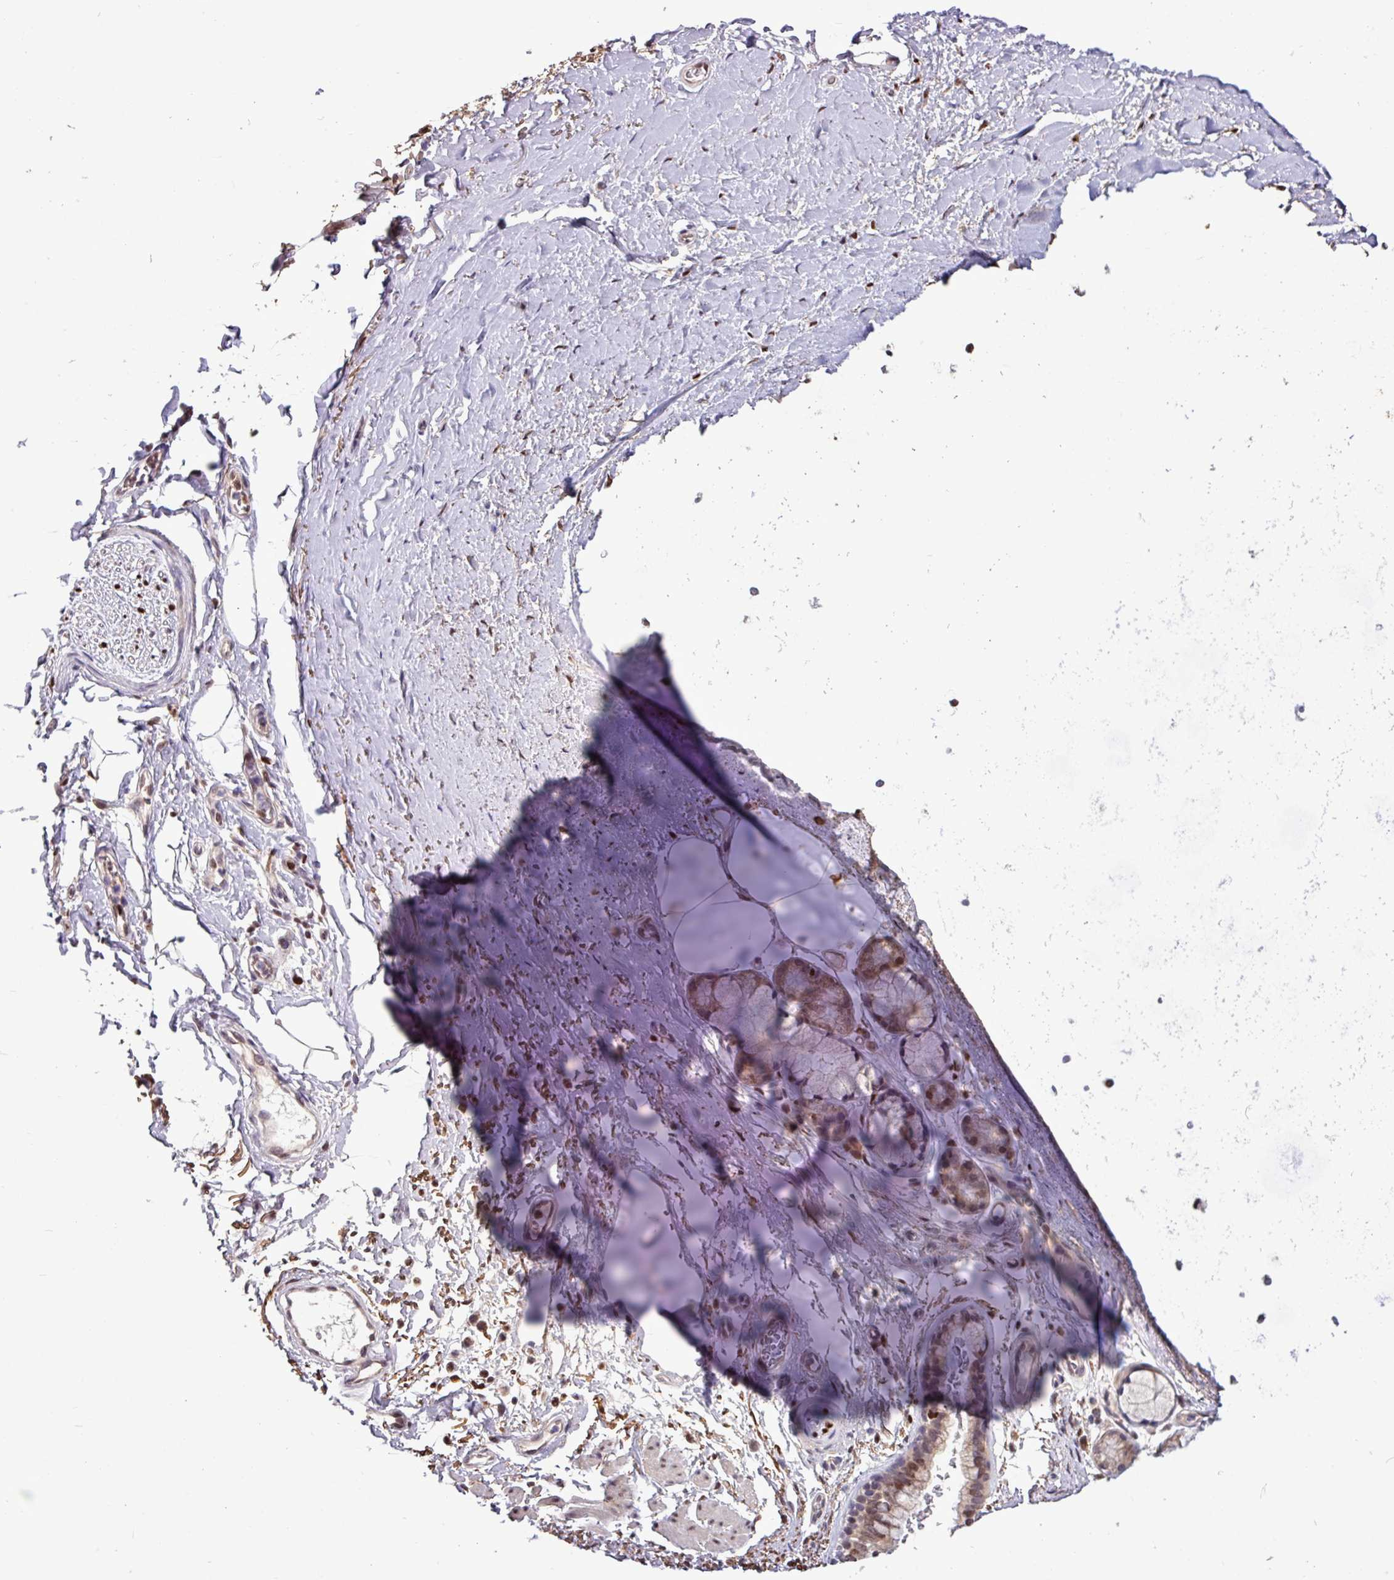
{"staining": {"intensity": "negative", "quantity": "none", "location": "none"}, "tissue": "adipose tissue", "cell_type": "Adipocytes", "image_type": "normal", "snomed": [{"axis": "morphology", "description": "Normal tissue, NOS"}, {"axis": "topography", "description": "Cartilage tissue"}, {"axis": "topography", "description": "Bronchus"}], "caption": "IHC of benign human adipose tissue reveals no positivity in adipocytes. (Brightfield microscopy of DAB IHC at high magnification).", "gene": "SKIC2", "patient": {"sex": "female", "age": 72}}